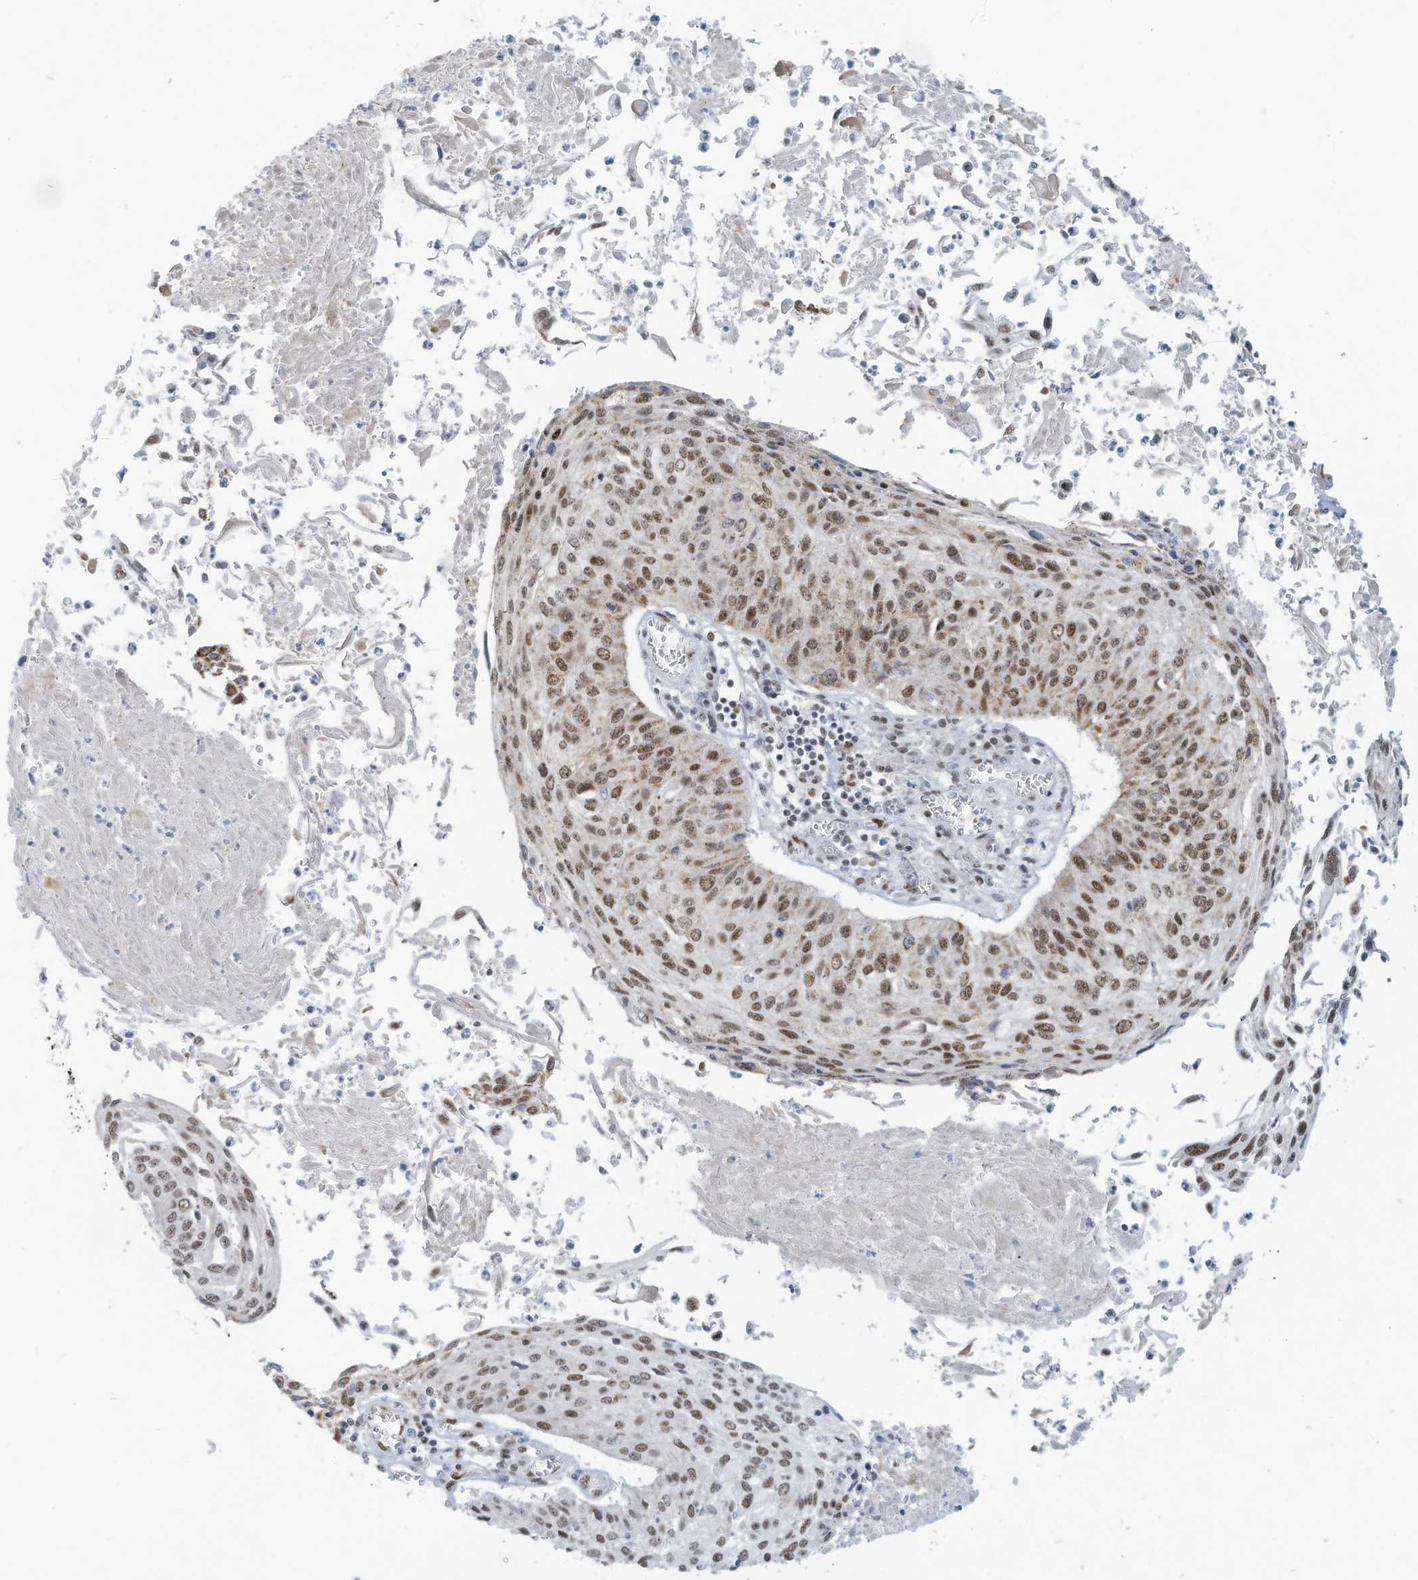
{"staining": {"intensity": "moderate", "quantity": ">75%", "location": "nuclear"}, "tissue": "cervical cancer", "cell_type": "Tumor cells", "image_type": "cancer", "snomed": [{"axis": "morphology", "description": "Squamous cell carcinoma, NOS"}, {"axis": "topography", "description": "Cervix"}], "caption": "Protein staining of cervical squamous cell carcinoma tissue exhibits moderate nuclear staining in about >75% of tumor cells.", "gene": "ECT2L", "patient": {"sex": "female", "age": 51}}